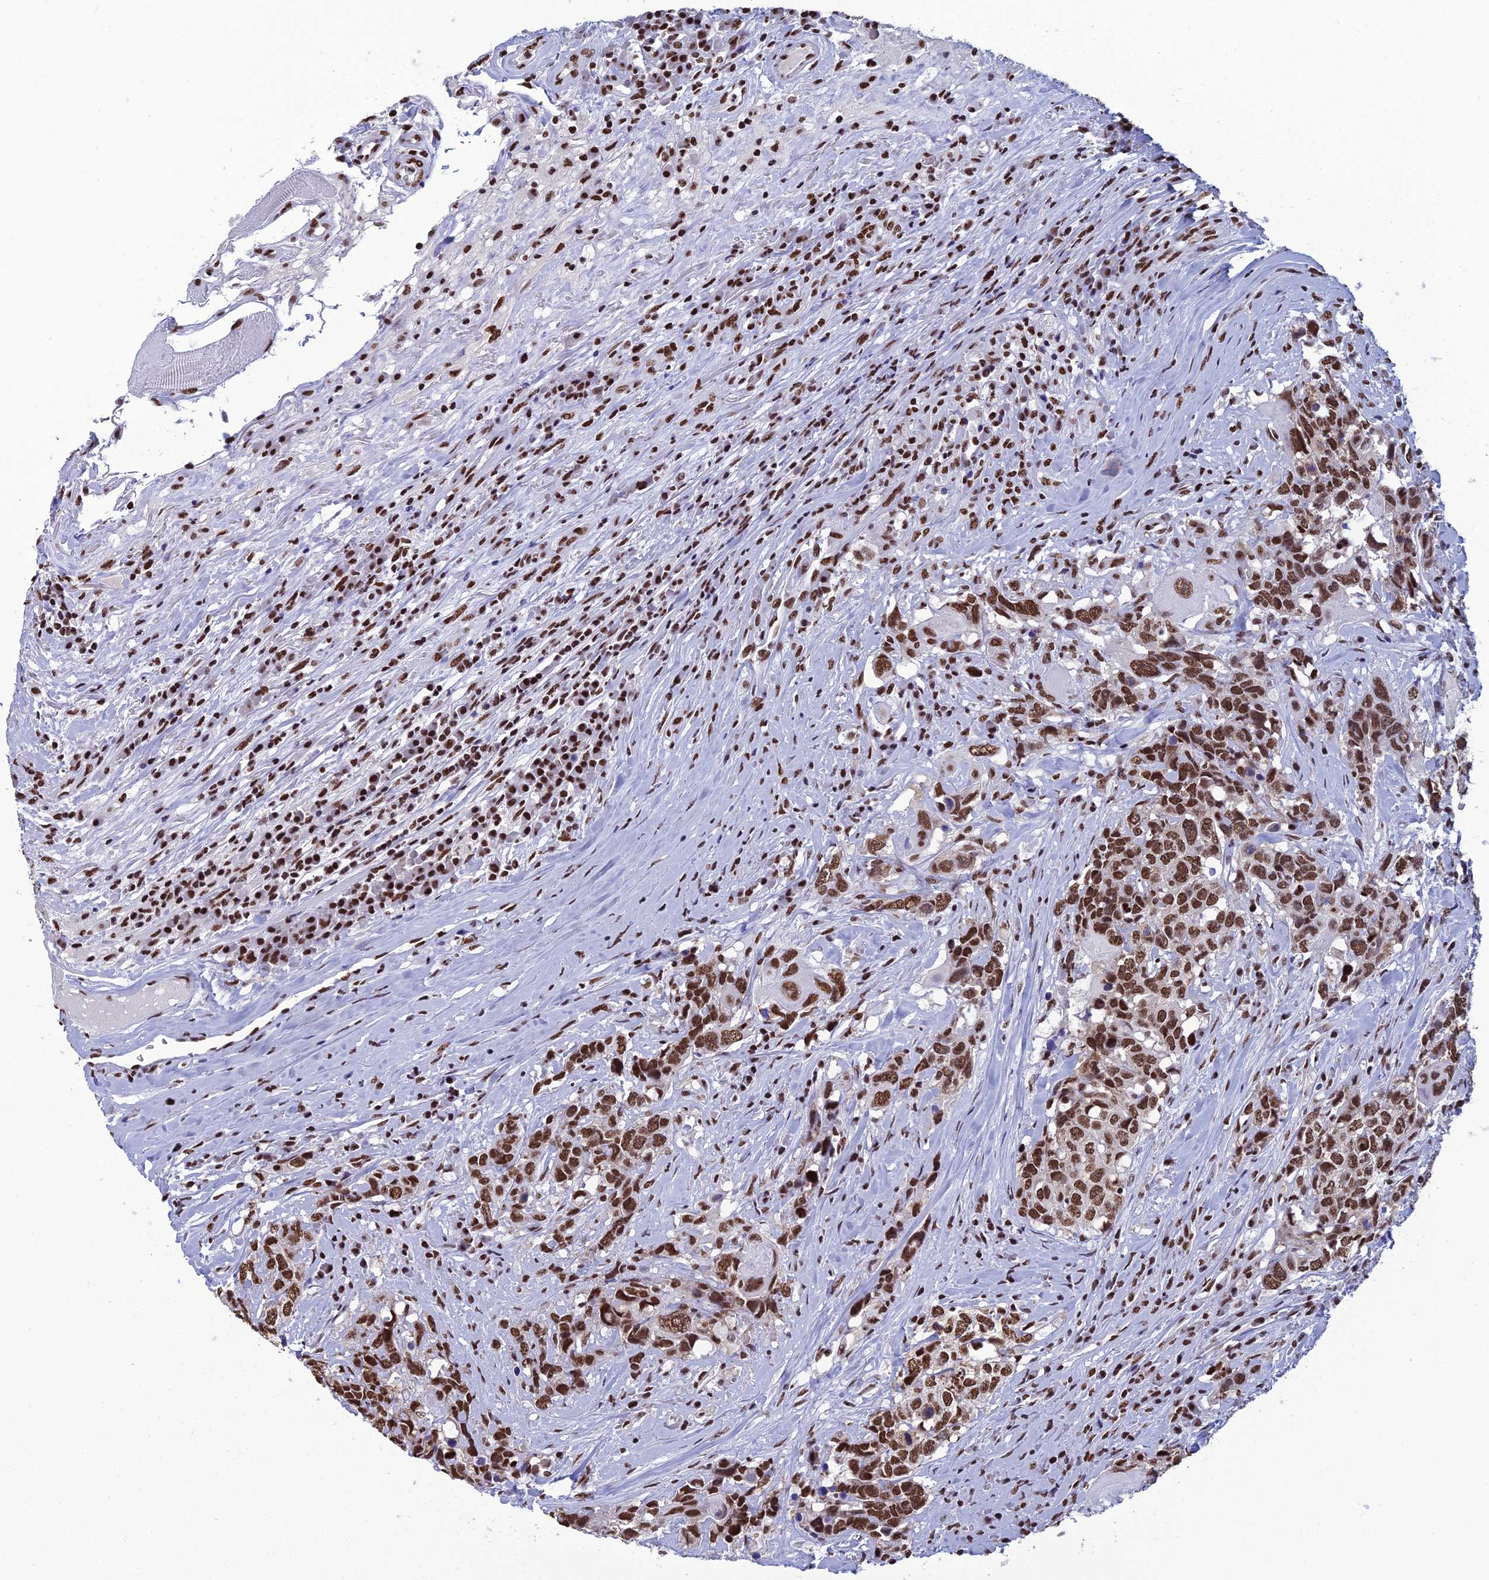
{"staining": {"intensity": "strong", "quantity": ">75%", "location": "nuclear"}, "tissue": "head and neck cancer", "cell_type": "Tumor cells", "image_type": "cancer", "snomed": [{"axis": "morphology", "description": "Squamous cell carcinoma, NOS"}, {"axis": "topography", "description": "Head-Neck"}], "caption": "A high amount of strong nuclear positivity is identified in about >75% of tumor cells in head and neck cancer (squamous cell carcinoma) tissue.", "gene": "PRAMEF12", "patient": {"sex": "male", "age": 66}}